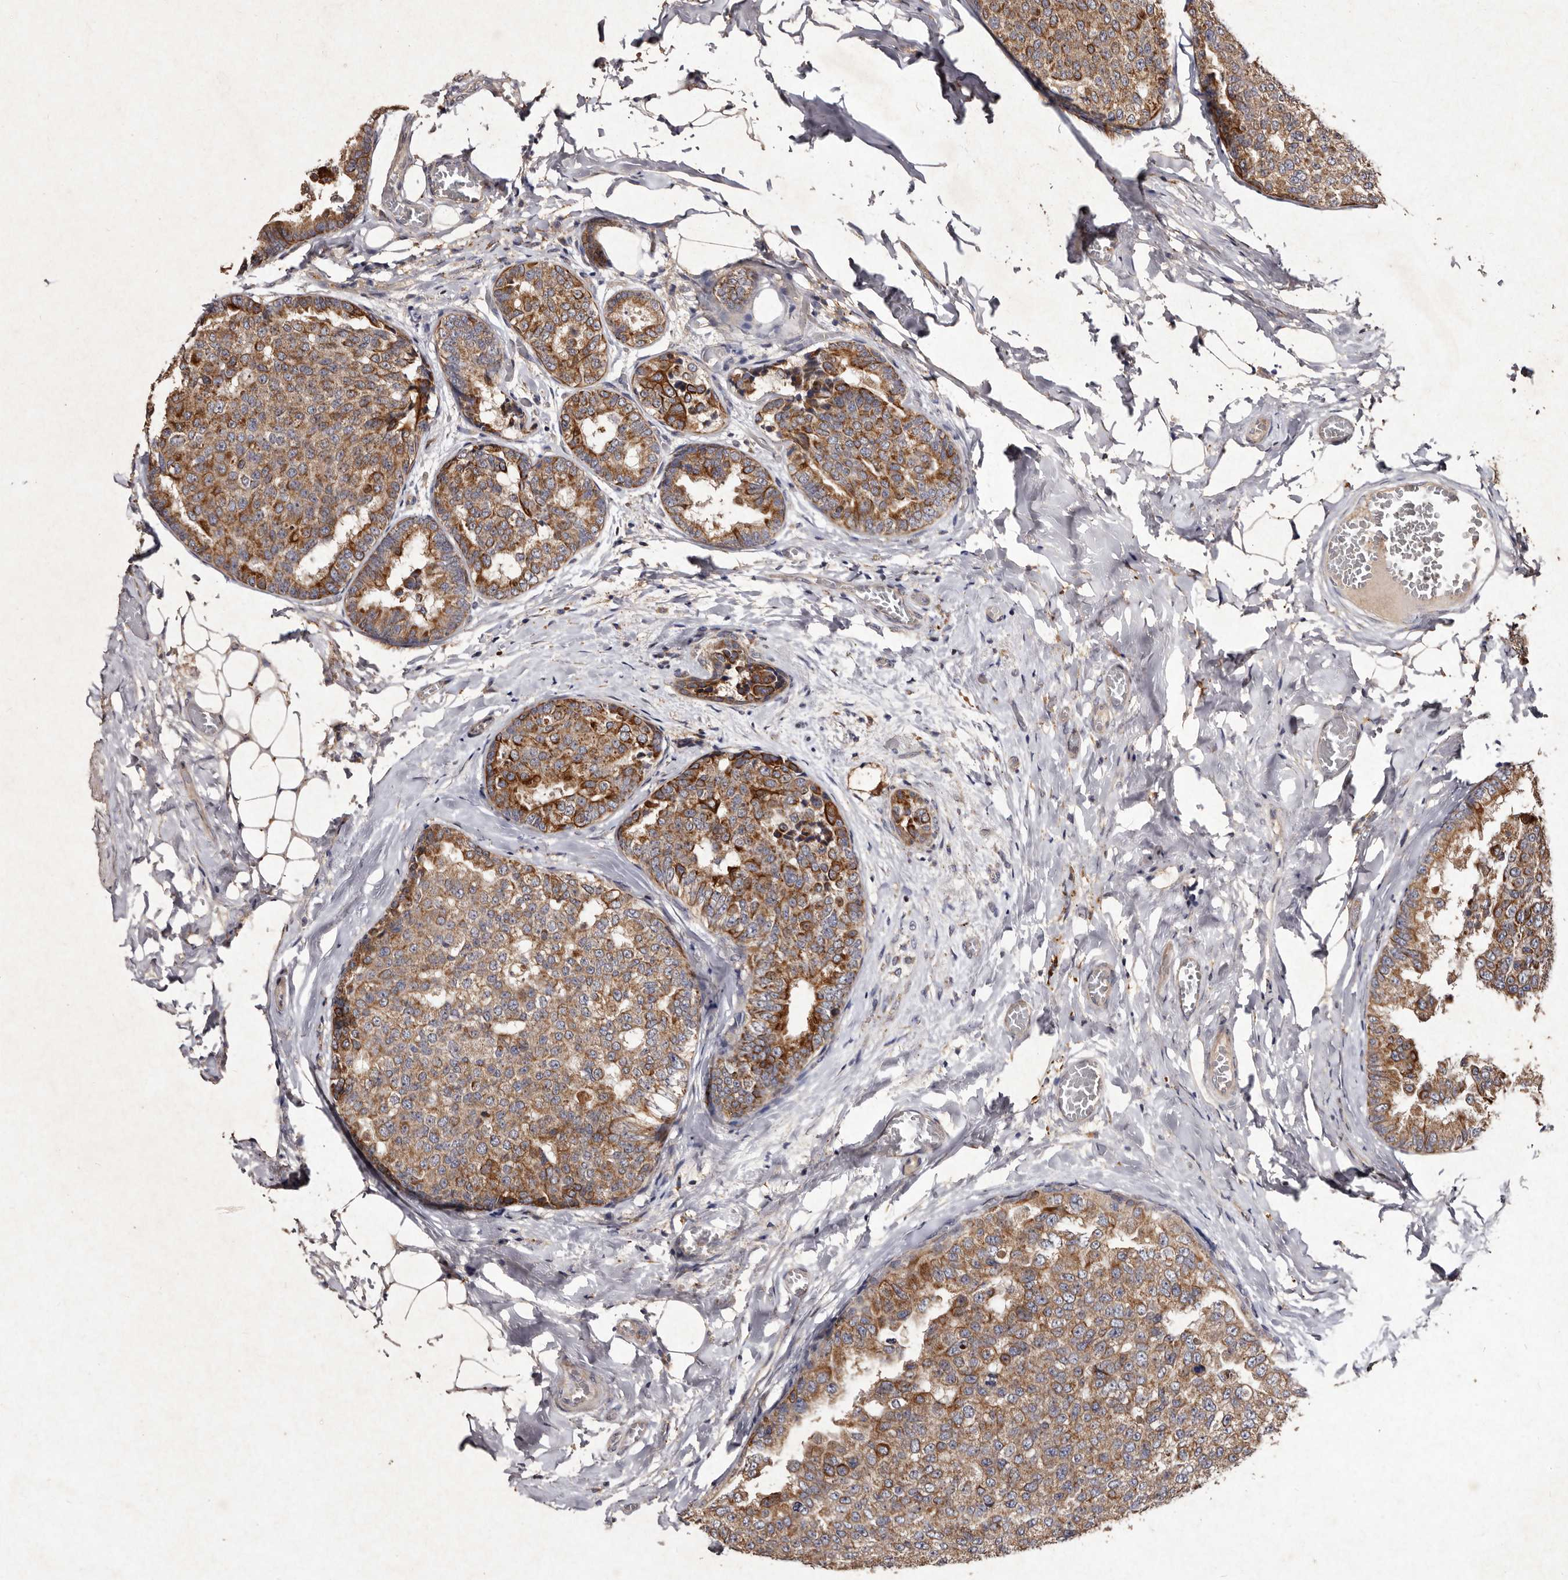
{"staining": {"intensity": "moderate", "quantity": ">75%", "location": "cytoplasmic/membranous"}, "tissue": "breast cancer", "cell_type": "Tumor cells", "image_type": "cancer", "snomed": [{"axis": "morphology", "description": "Normal tissue, NOS"}, {"axis": "morphology", "description": "Duct carcinoma"}, {"axis": "topography", "description": "Breast"}], "caption": "Protein expression analysis of breast invasive ductal carcinoma displays moderate cytoplasmic/membranous expression in about >75% of tumor cells.", "gene": "TFB1M", "patient": {"sex": "female", "age": 43}}